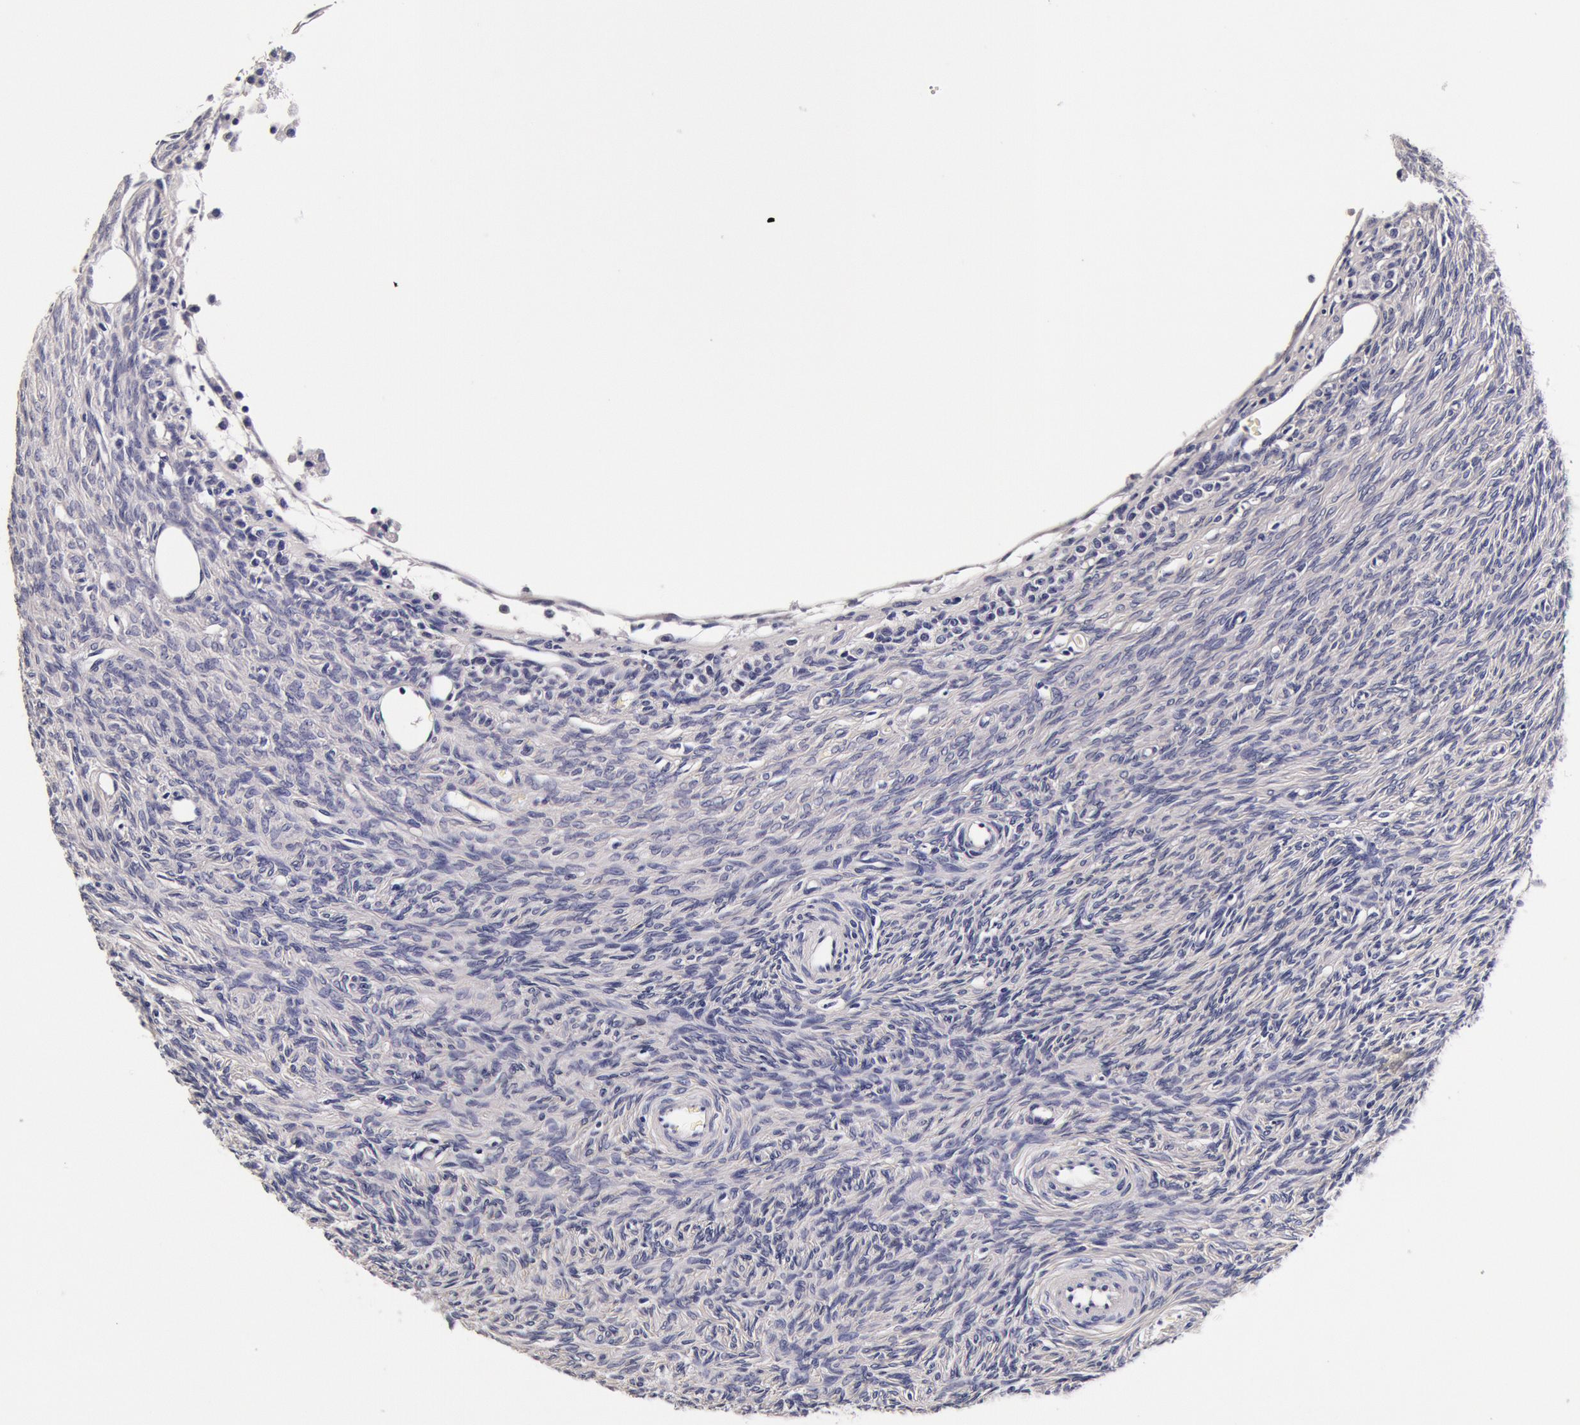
{"staining": {"intensity": "negative", "quantity": "none", "location": "none"}, "tissue": "ovary", "cell_type": "Follicle cells", "image_type": "normal", "snomed": [{"axis": "morphology", "description": "Normal tissue, NOS"}, {"axis": "topography", "description": "Ovary"}], "caption": "Protein analysis of normal ovary displays no significant staining in follicle cells. (IHC, brightfield microscopy, high magnification).", "gene": "CCDC22", "patient": {"sex": "female", "age": 32}}